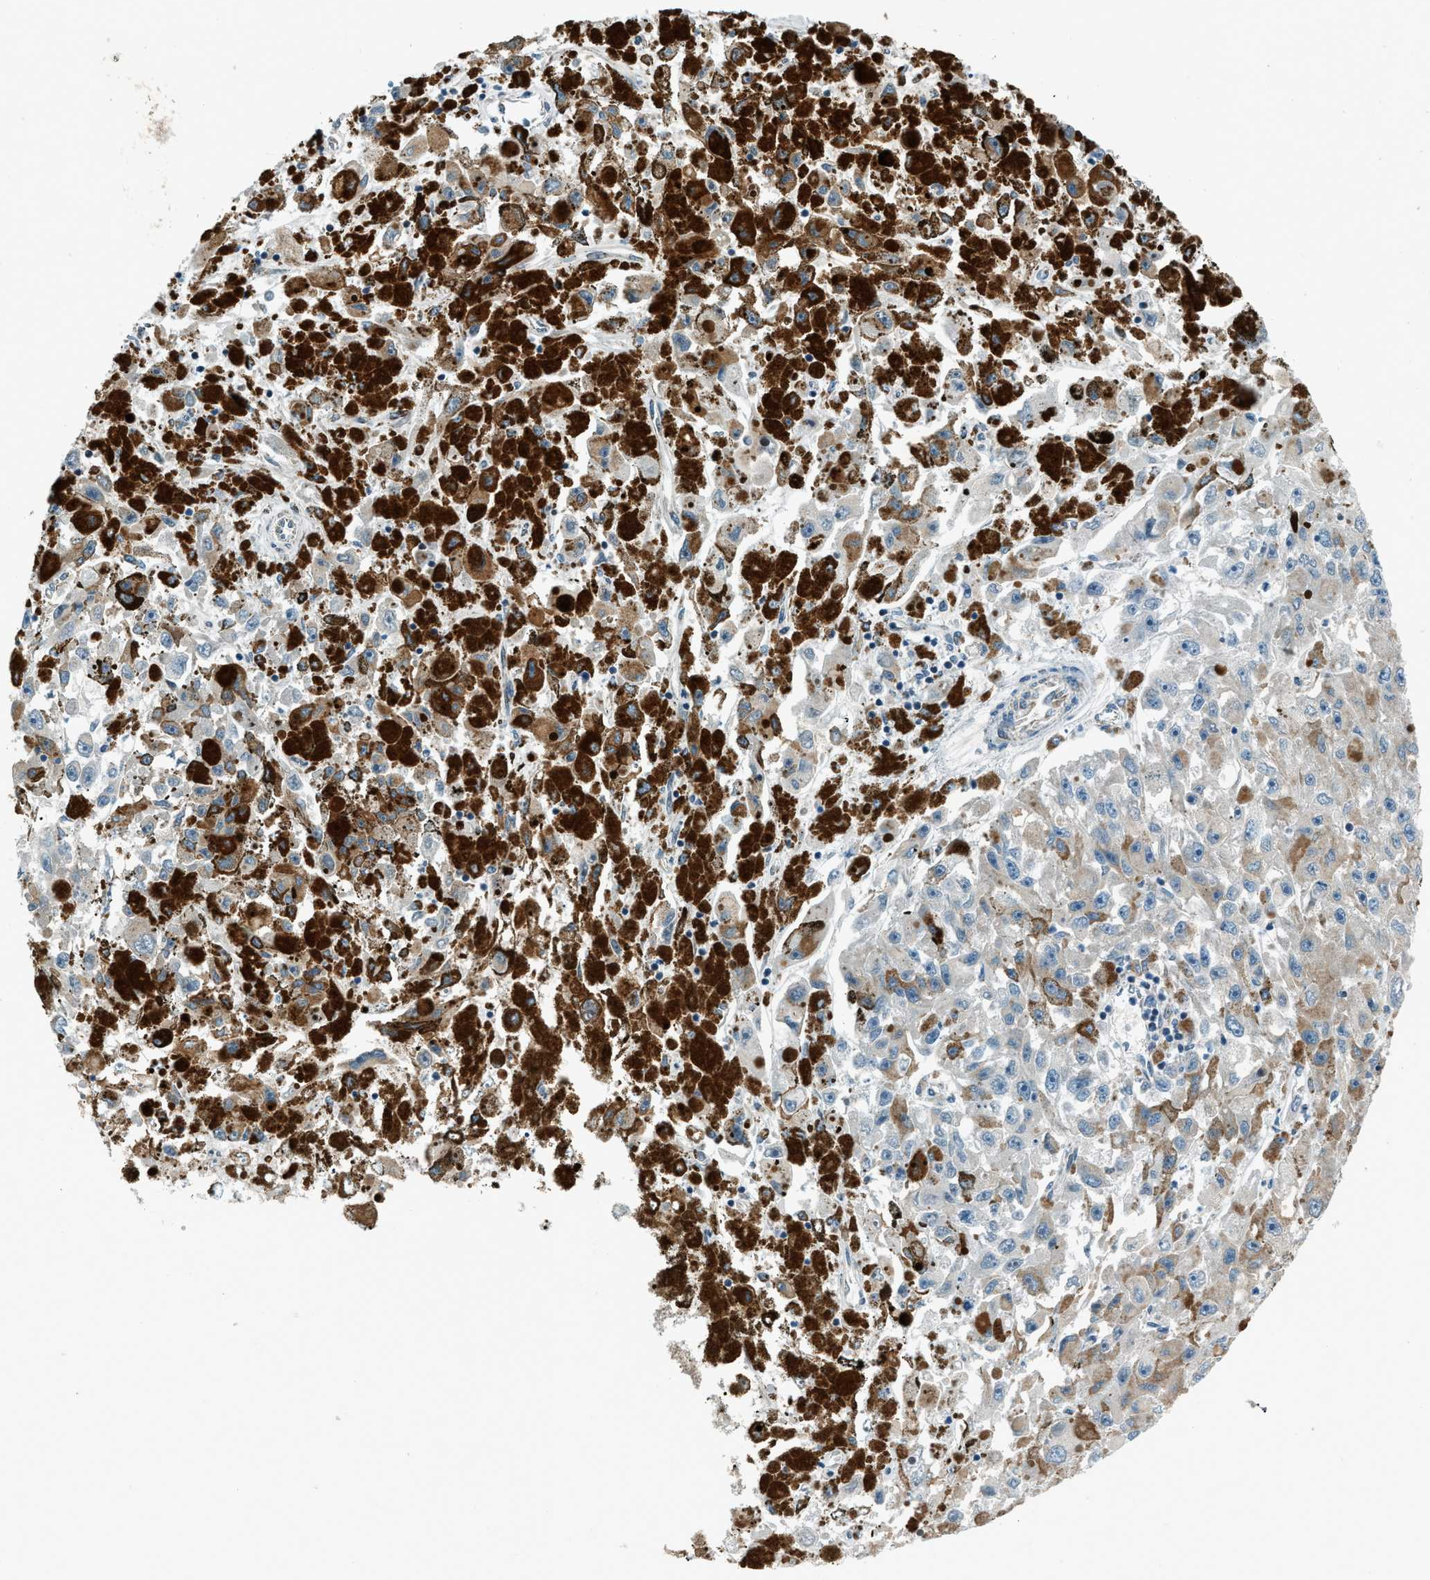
{"staining": {"intensity": "weak", "quantity": "25%-75%", "location": "cytoplasmic/membranous"}, "tissue": "melanoma", "cell_type": "Tumor cells", "image_type": "cancer", "snomed": [{"axis": "morphology", "description": "Malignant melanoma, NOS"}, {"axis": "topography", "description": "Skin"}], "caption": "Malignant melanoma was stained to show a protein in brown. There is low levels of weak cytoplasmic/membranous staining in approximately 25%-75% of tumor cells.", "gene": "PIGG", "patient": {"sex": "female", "age": 104}}